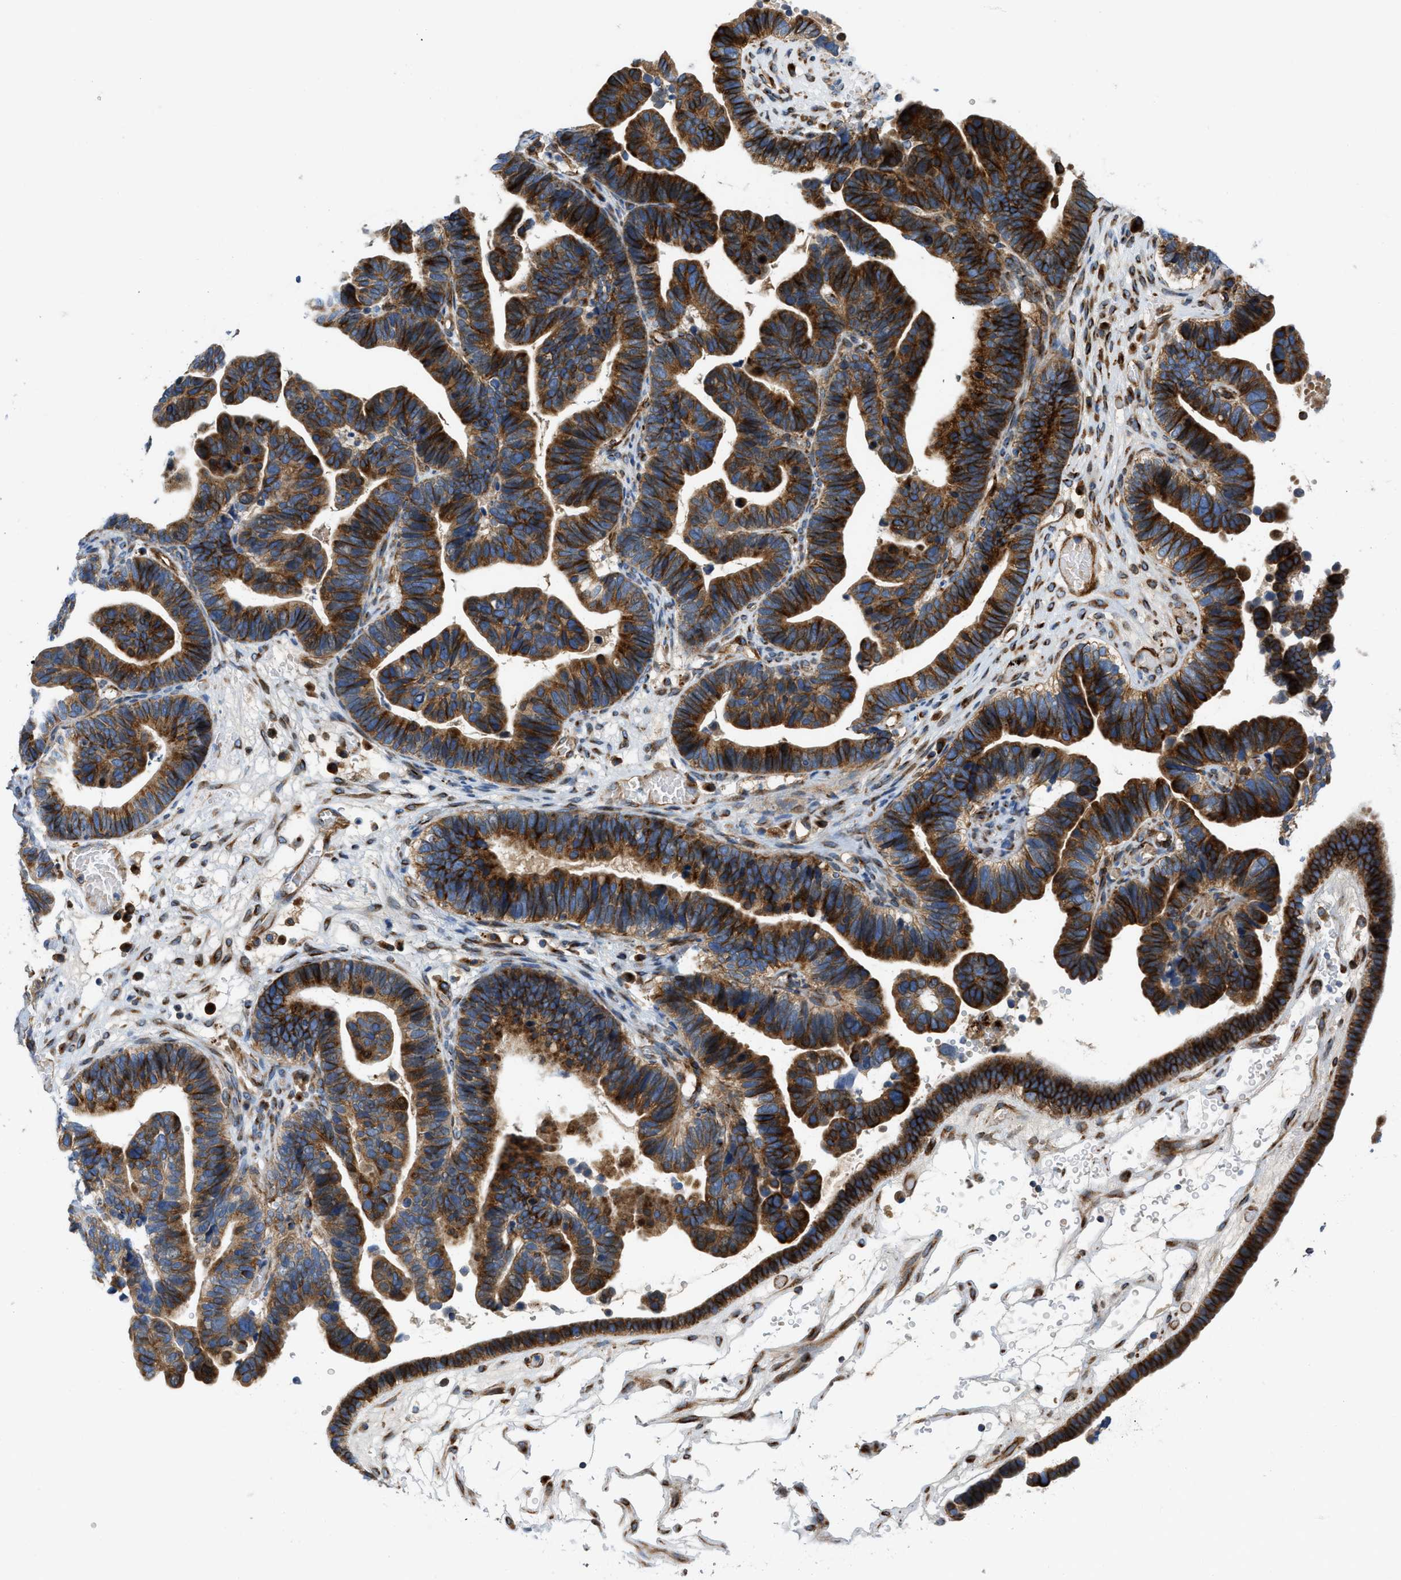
{"staining": {"intensity": "strong", "quantity": ">75%", "location": "cytoplasmic/membranous"}, "tissue": "ovarian cancer", "cell_type": "Tumor cells", "image_type": "cancer", "snomed": [{"axis": "morphology", "description": "Cystadenocarcinoma, serous, NOS"}, {"axis": "topography", "description": "Ovary"}], "caption": "An immunohistochemistry (IHC) image of neoplastic tissue is shown. Protein staining in brown labels strong cytoplasmic/membranous positivity in serous cystadenocarcinoma (ovarian) within tumor cells.", "gene": "TMEM248", "patient": {"sex": "female", "age": 56}}